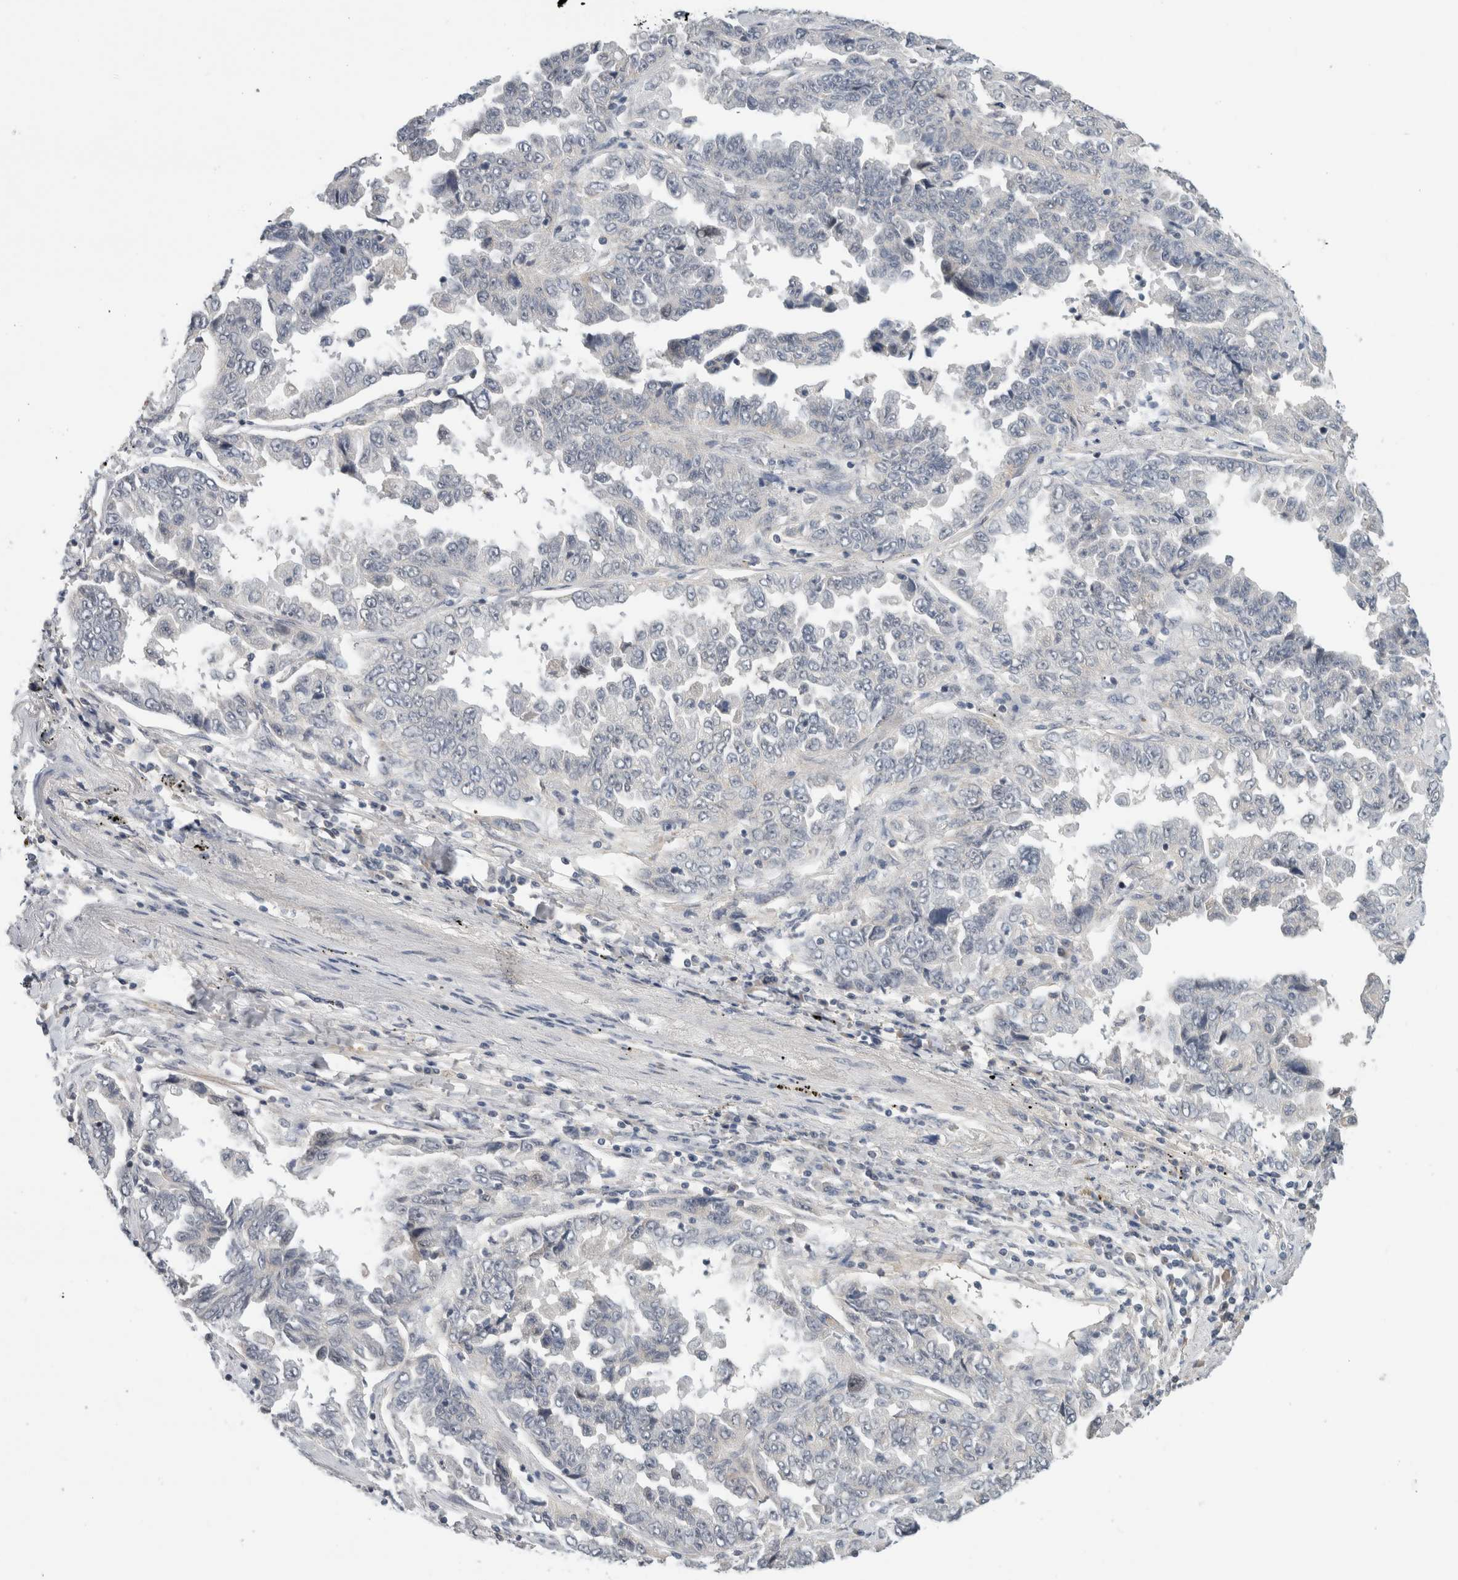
{"staining": {"intensity": "negative", "quantity": "none", "location": "none"}, "tissue": "lung cancer", "cell_type": "Tumor cells", "image_type": "cancer", "snomed": [{"axis": "morphology", "description": "Adenocarcinoma, NOS"}, {"axis": "topography", "description": "Lung"}], "caption": "Immunohistochemical staining of human lung cancer (adenocarcinoma) shows no significant positivity in tumor cells. Nuclei are stained in blue.", "gene": "HCN3", "patient": {"sex": "female", "age": 51}}